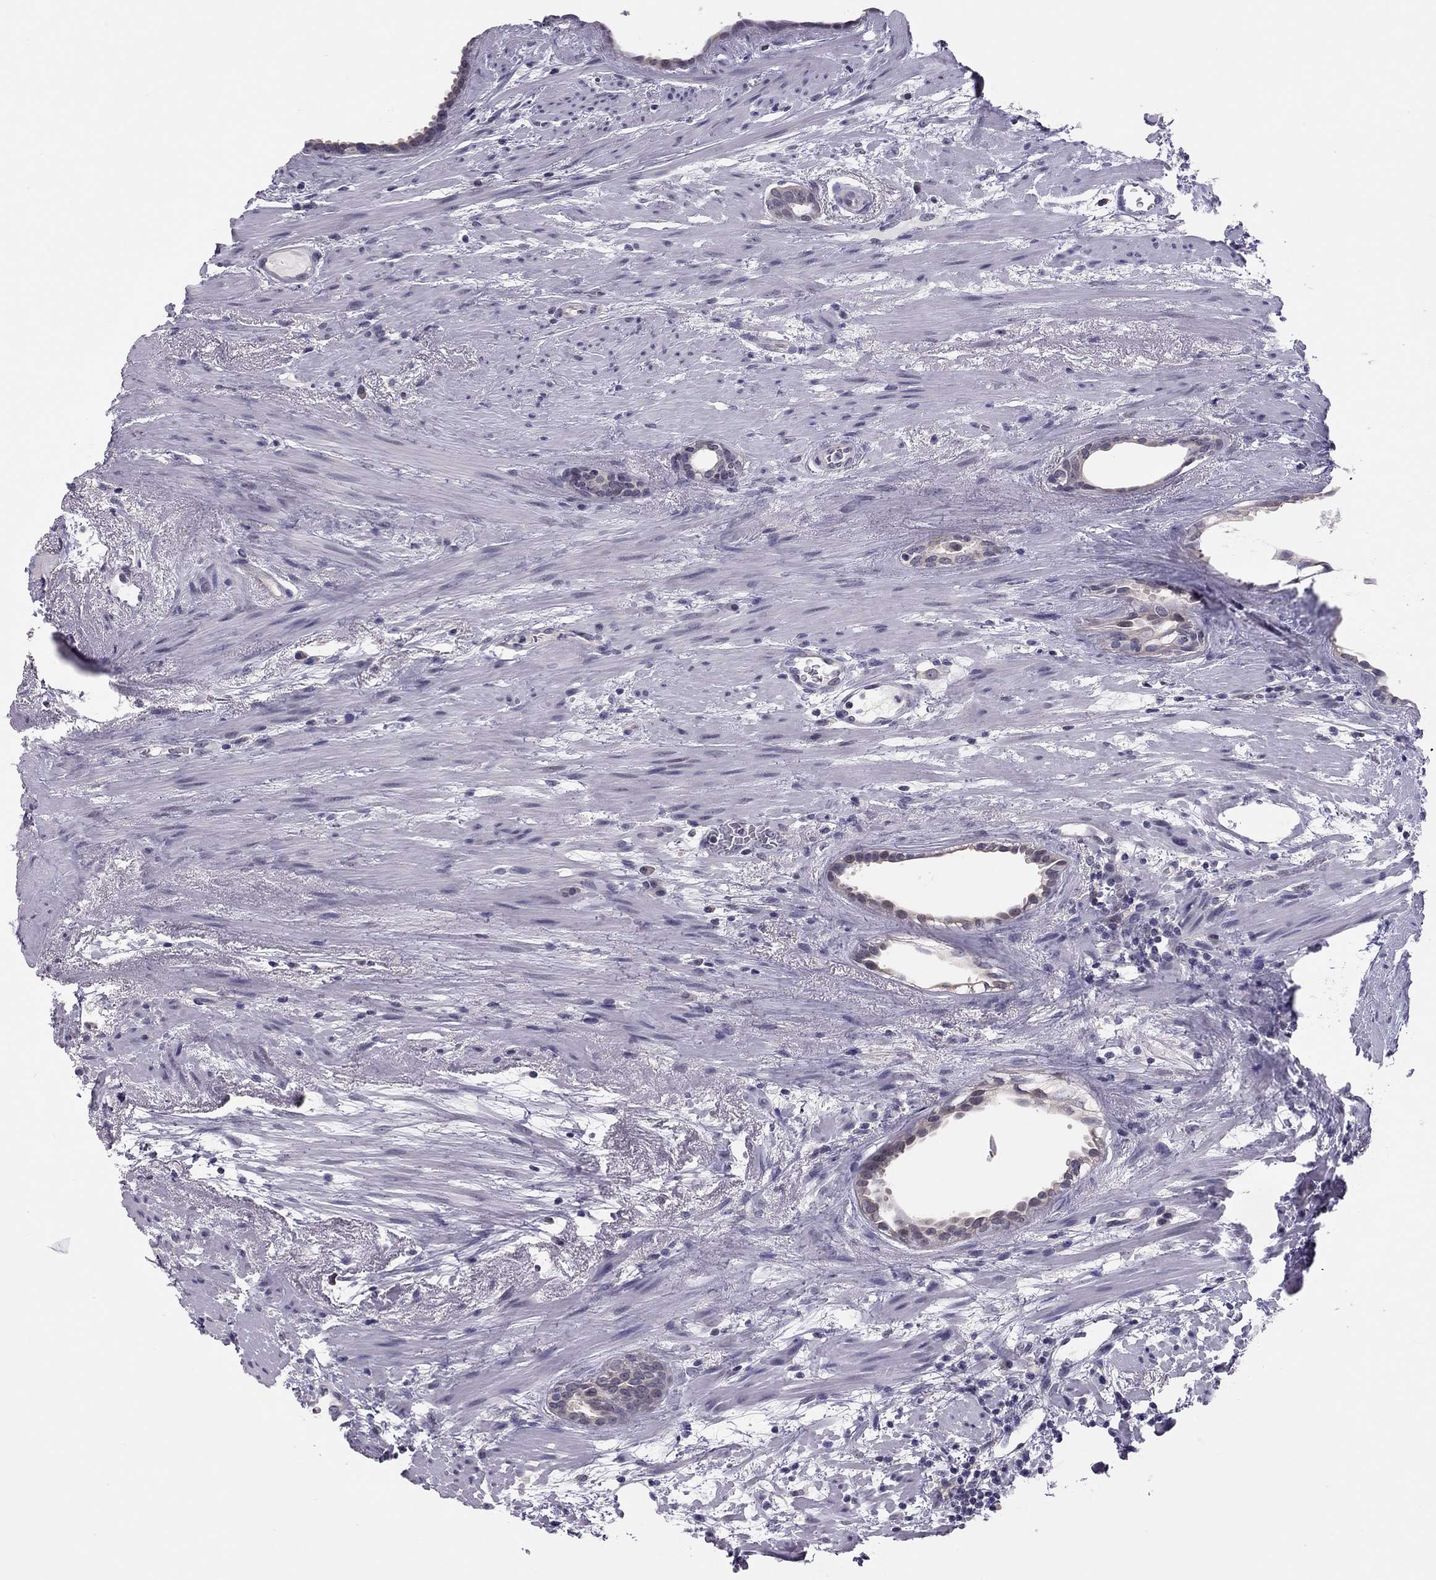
{"staining": {"intensity": "negative", "quantity": "none", "location": "none"}, "tissue": "prostate cancer", "cell_type": "Tumor cells", "image_type": "cancer", "snomed": [{"axis": "morphology", "description": "Adenocarcinoma, NOS"}, {"axis": "topography", "description": "Prostate"}], "caption": "The micrograph reveals no significant expression in tumor cells of adenocarcinoma (prostate).", "gene": "HSF2BP", "patient": {"sex": "male", "age": 71}}